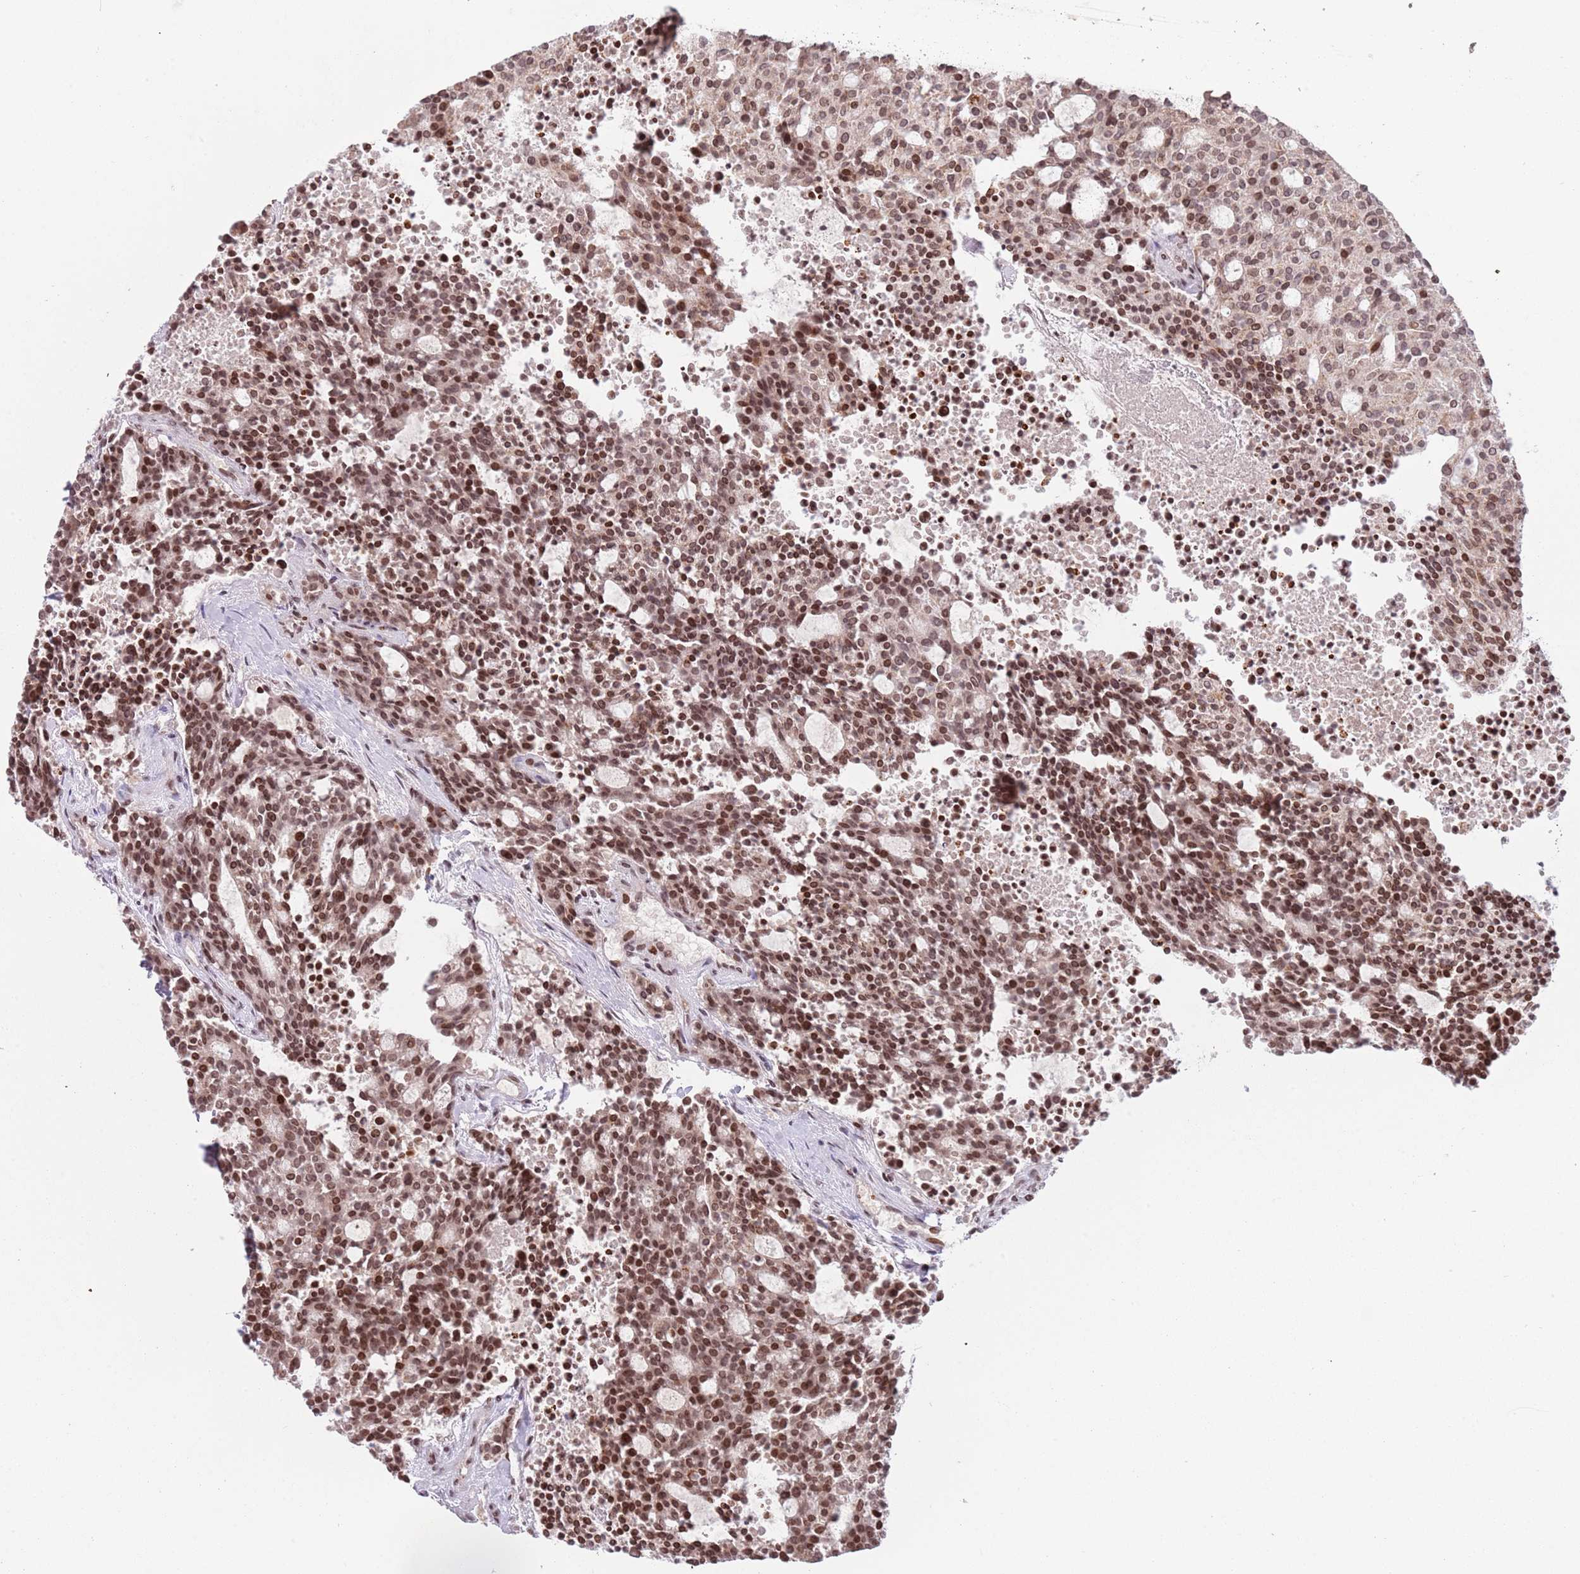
{"staining": {"intensity": "moderate", "quantity": ">75%", "location": "nuclear"}, "tissue": "carcinoid", "cell_type": "Tumor cells", "image_type": "cancer", "snomed": [{"axis": "morphology", "description": "Carcinoid, malignant, NOS"}, {"axis": "topography", "description": "Pancreas"}], "caption": "Human carcinoid (malignant) stained with a brown dye displays moderate nuclear positive staining in about >75% of tumor cells.", "gene": "SH3RF3", "patient": {"sex": "female", "age": 54}}